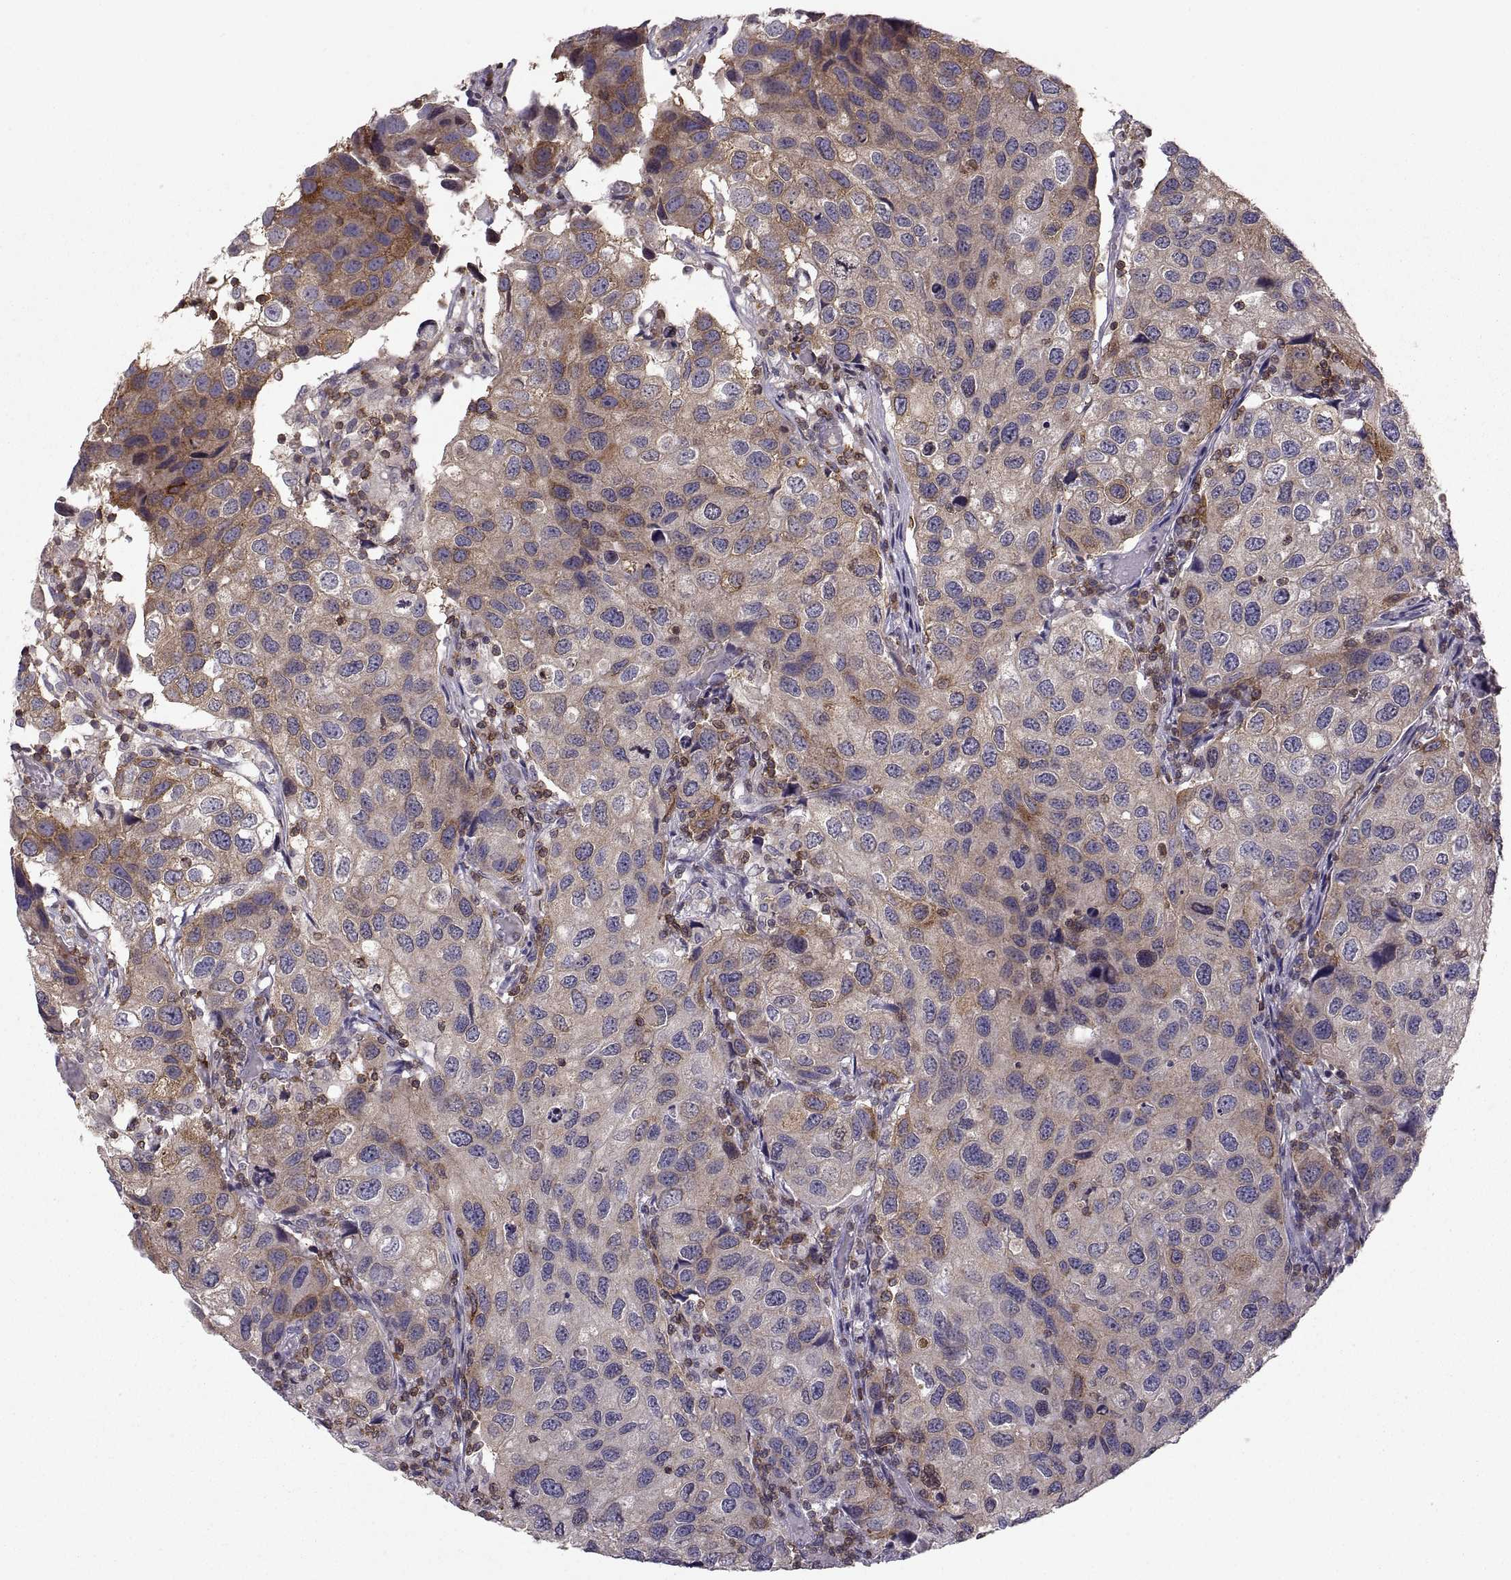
{"staining": {"intensity": "moderate", "quantity": "<25%", "location": "cytoplasmic/membranous"}, "tissue": "urothelial cancer", "cell_type": "Tumor cells", "image_type": "cancer", "snomed": [{"axis": "morphology", "description": "Urothelial carcinoma, High grade"}, {"axis": "topography", "description": "Urinary bladder"}], "caption": "Immunohistochemistry (IHC) of urothelial cancer exhibits low levels of moderate cytoplasmic/membranous expression in approximately <25% of tumor cells. (Brightfield microscopy of DAB IHC at high magnification).", "gene": "EZR", "patient": {"sex": "male", "age": 79}}